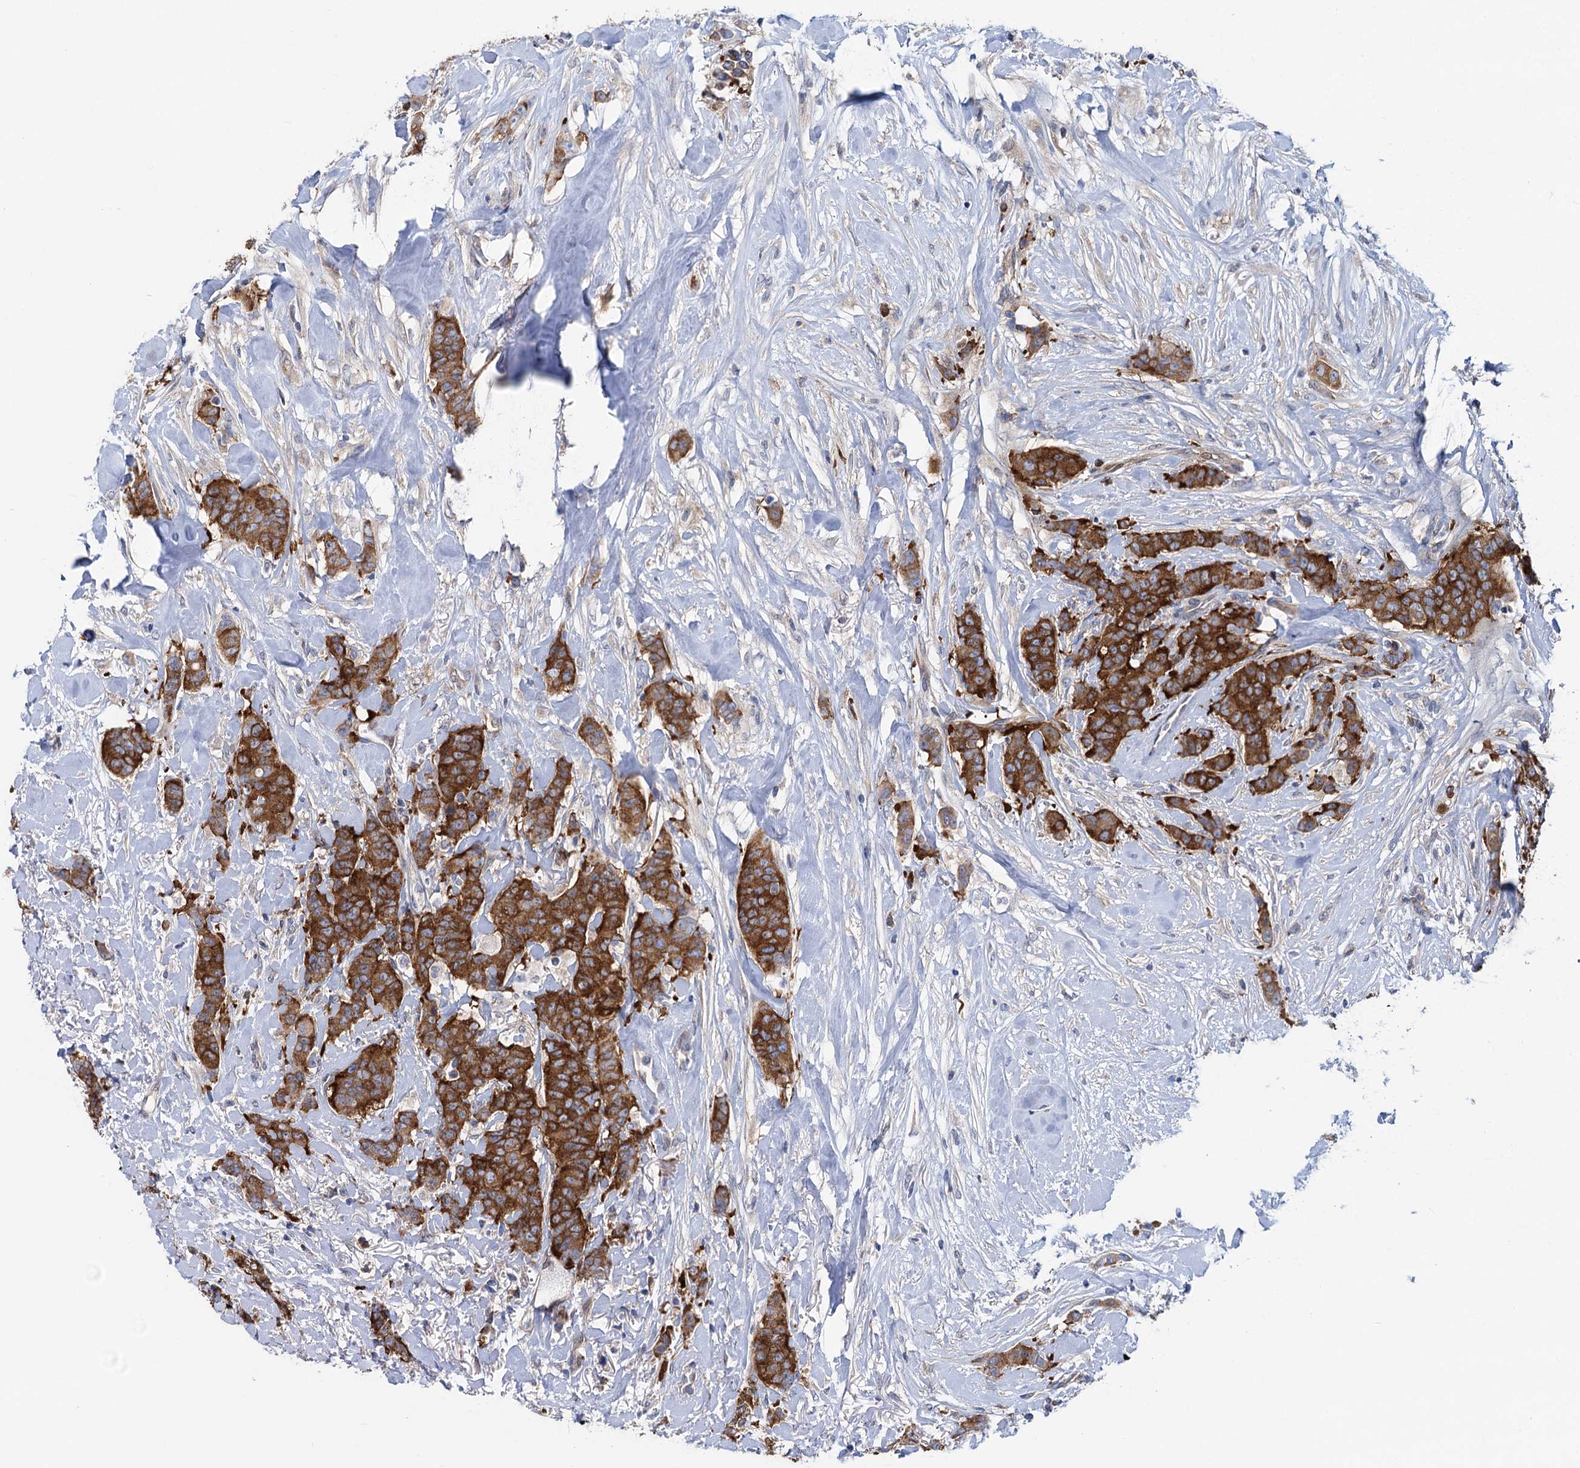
{"staining": {"intensity": "strong", "quantity": ">75%", "location": "cytoplasmic/membranous"}, "tissue": "breast cancer", "cell_type": "Tumor cells", "image_type": "cancer", "snomed": [{"axis": "morphology", "description": "Duct carcinoma"}, {"axis": "topography", "description": "Breast"}], "caption": "Infiltrating ductal carcinoma (breast) tissue exhibits strong cytoplasmic/membranous staining in about >75% of tumor cells (DAB IHC, brown staining for protein, blue staining for nuclei).", "gene": "ZNRD2", "patient": {"sex": "female", "age": 40}}